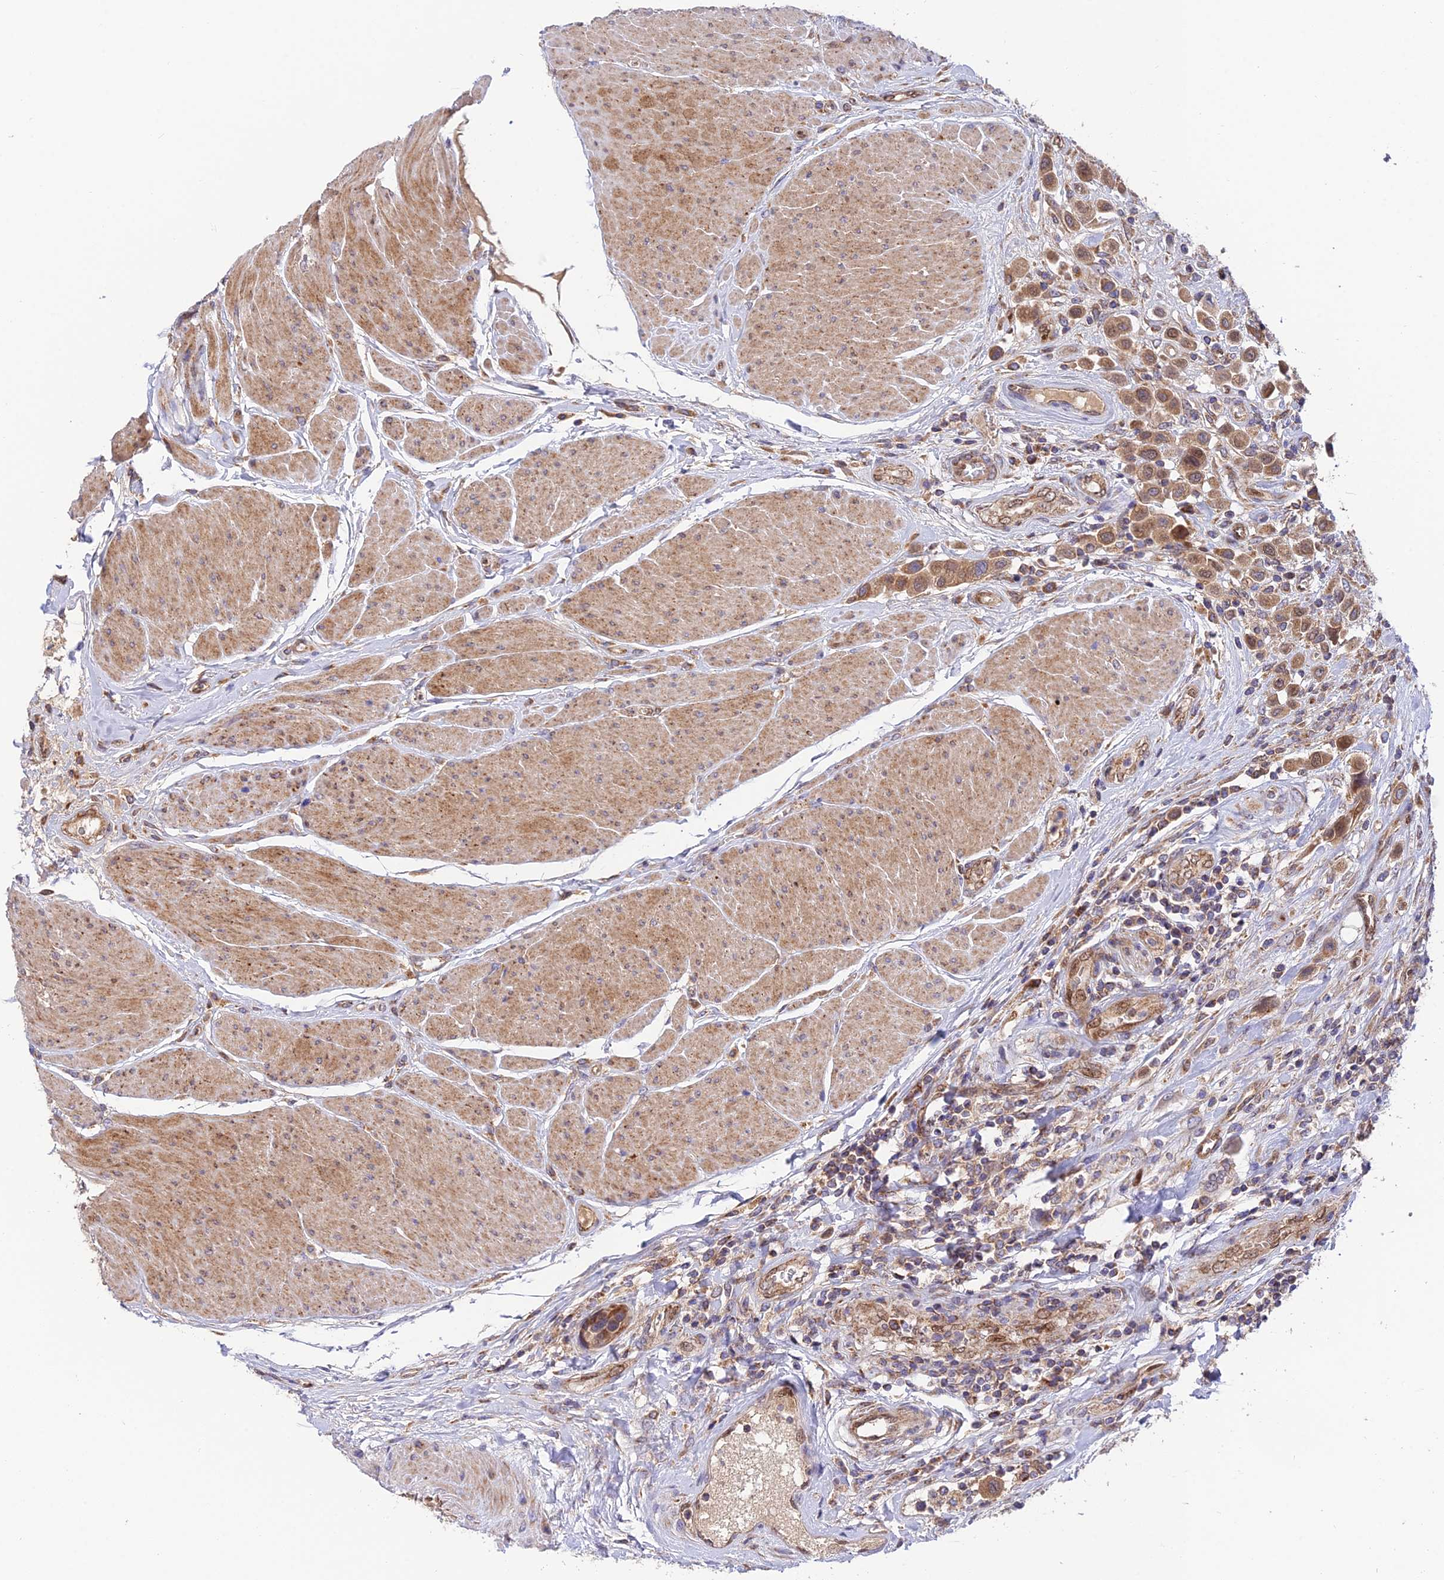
{"staining": {"intensity": "moderate", "quantity": ">75%", "location": "cytoplasmic/membranous"}, "tissue": "urothelial cancer", "cell_type": "Tumor cells", "image_type": "cancer", "snomed": [{"axis": "morphology", "description": "Urothelial carcinoma, High grade"}, {"axis": "topography", "description": "Urinary bladder"}], "caption": "An image showing moderate cytoplasmic/membranous staining in approximately >75% of tumor cells in urothelial cancer, as visualized by brown immunohistochemical staining.", "gene": "PODNL1", "patient": {"sex": "male", "age": 50}}